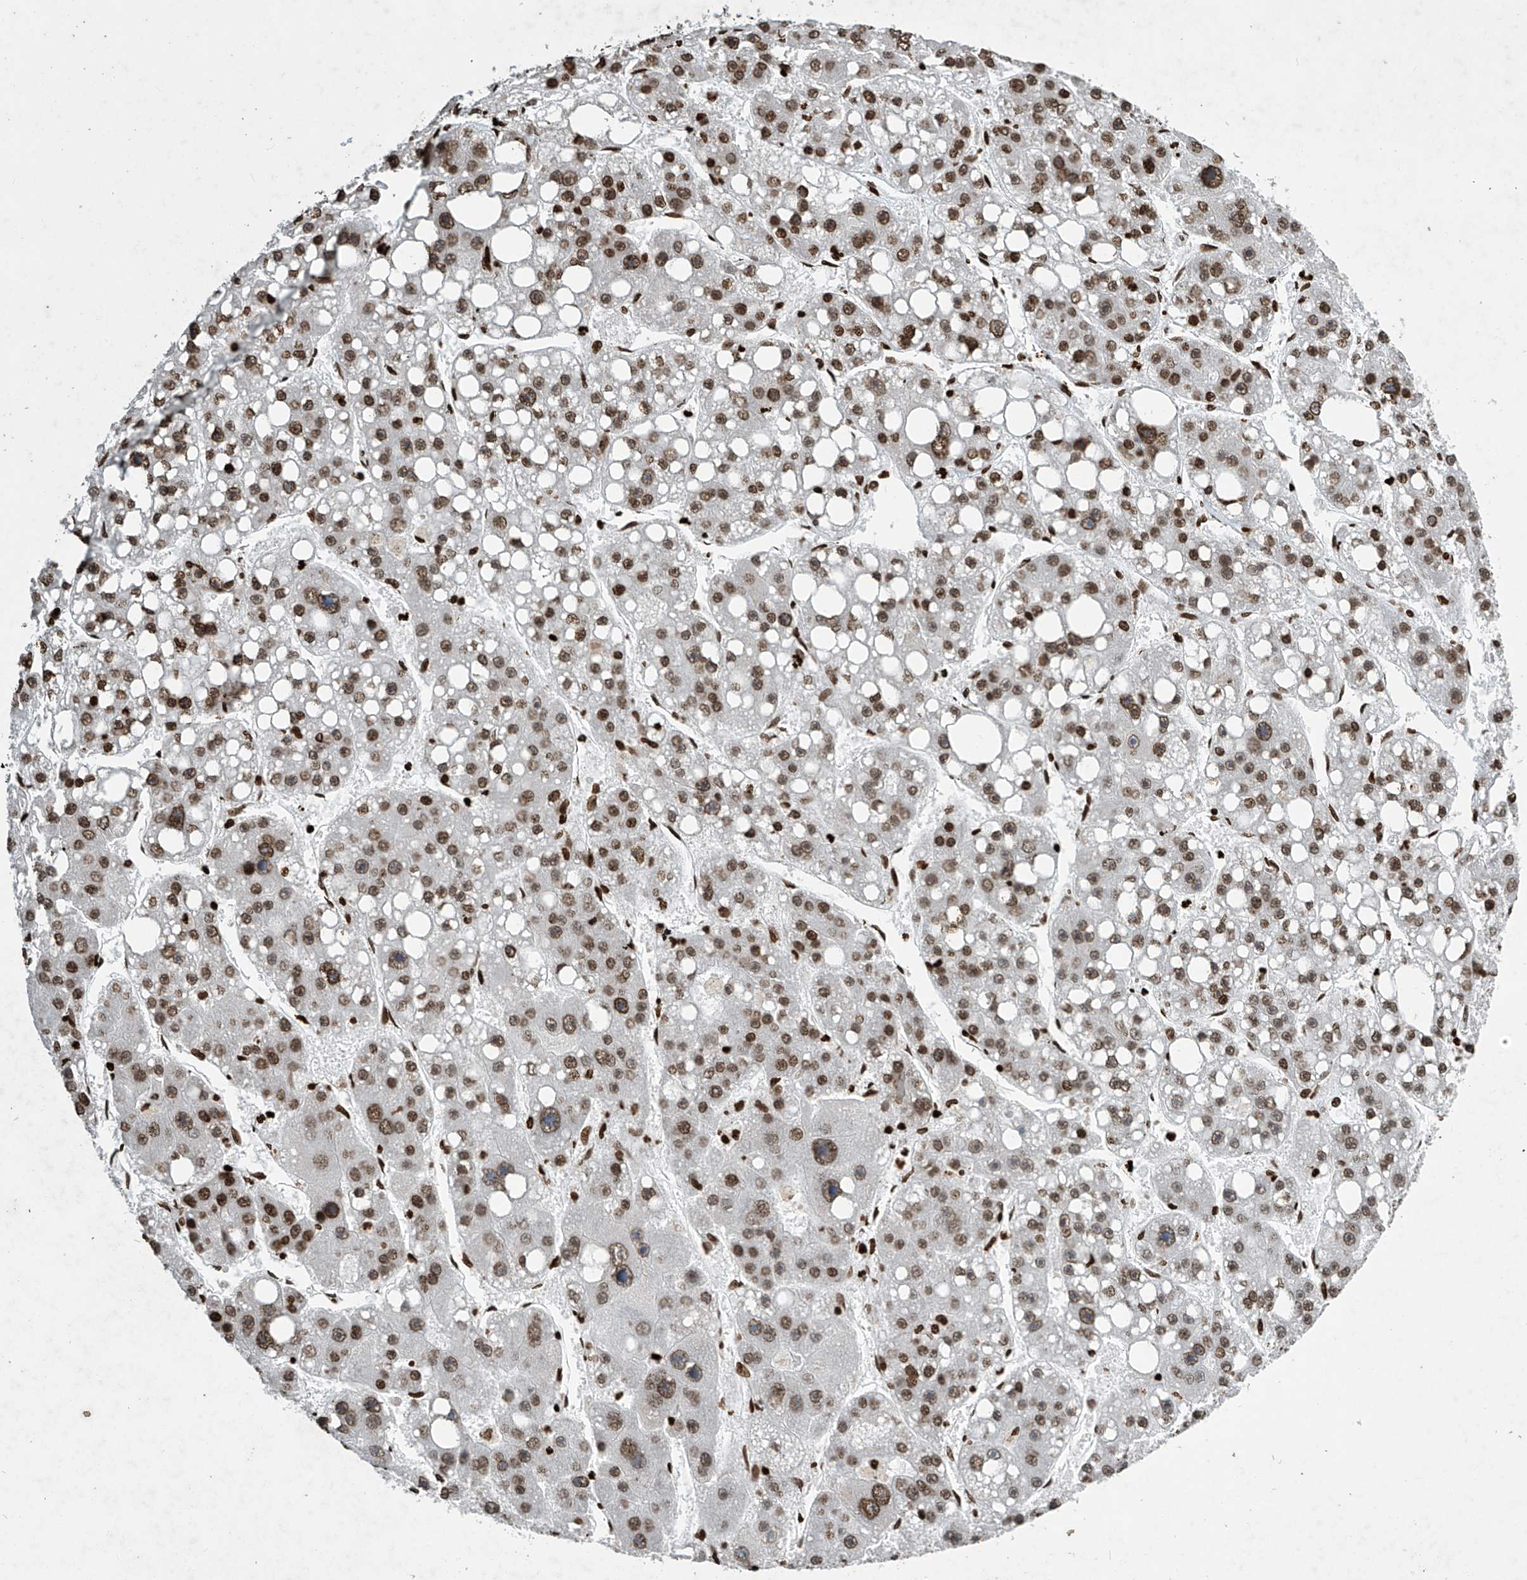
{"staining": {"intensity": "strong", "quantity": ">75%", "location": "nuclear"}, "tissue": "liver cancer", "cell_type": "Tumor cells", "image_type": "cancer", "snomed": [{"axis": "morphology", "description": "Carcinoma, Hepatocellular, NOS"}, {"axis": "topography", "description": "Liver"}], "caption": "Liver hepatocellular carcinoma stained with immunohistochemistry exhibits strong nuclear expression in about >75% of tumor cells.", "gene": "H4C16", "patient": {"sex": "female", "age": 61}}